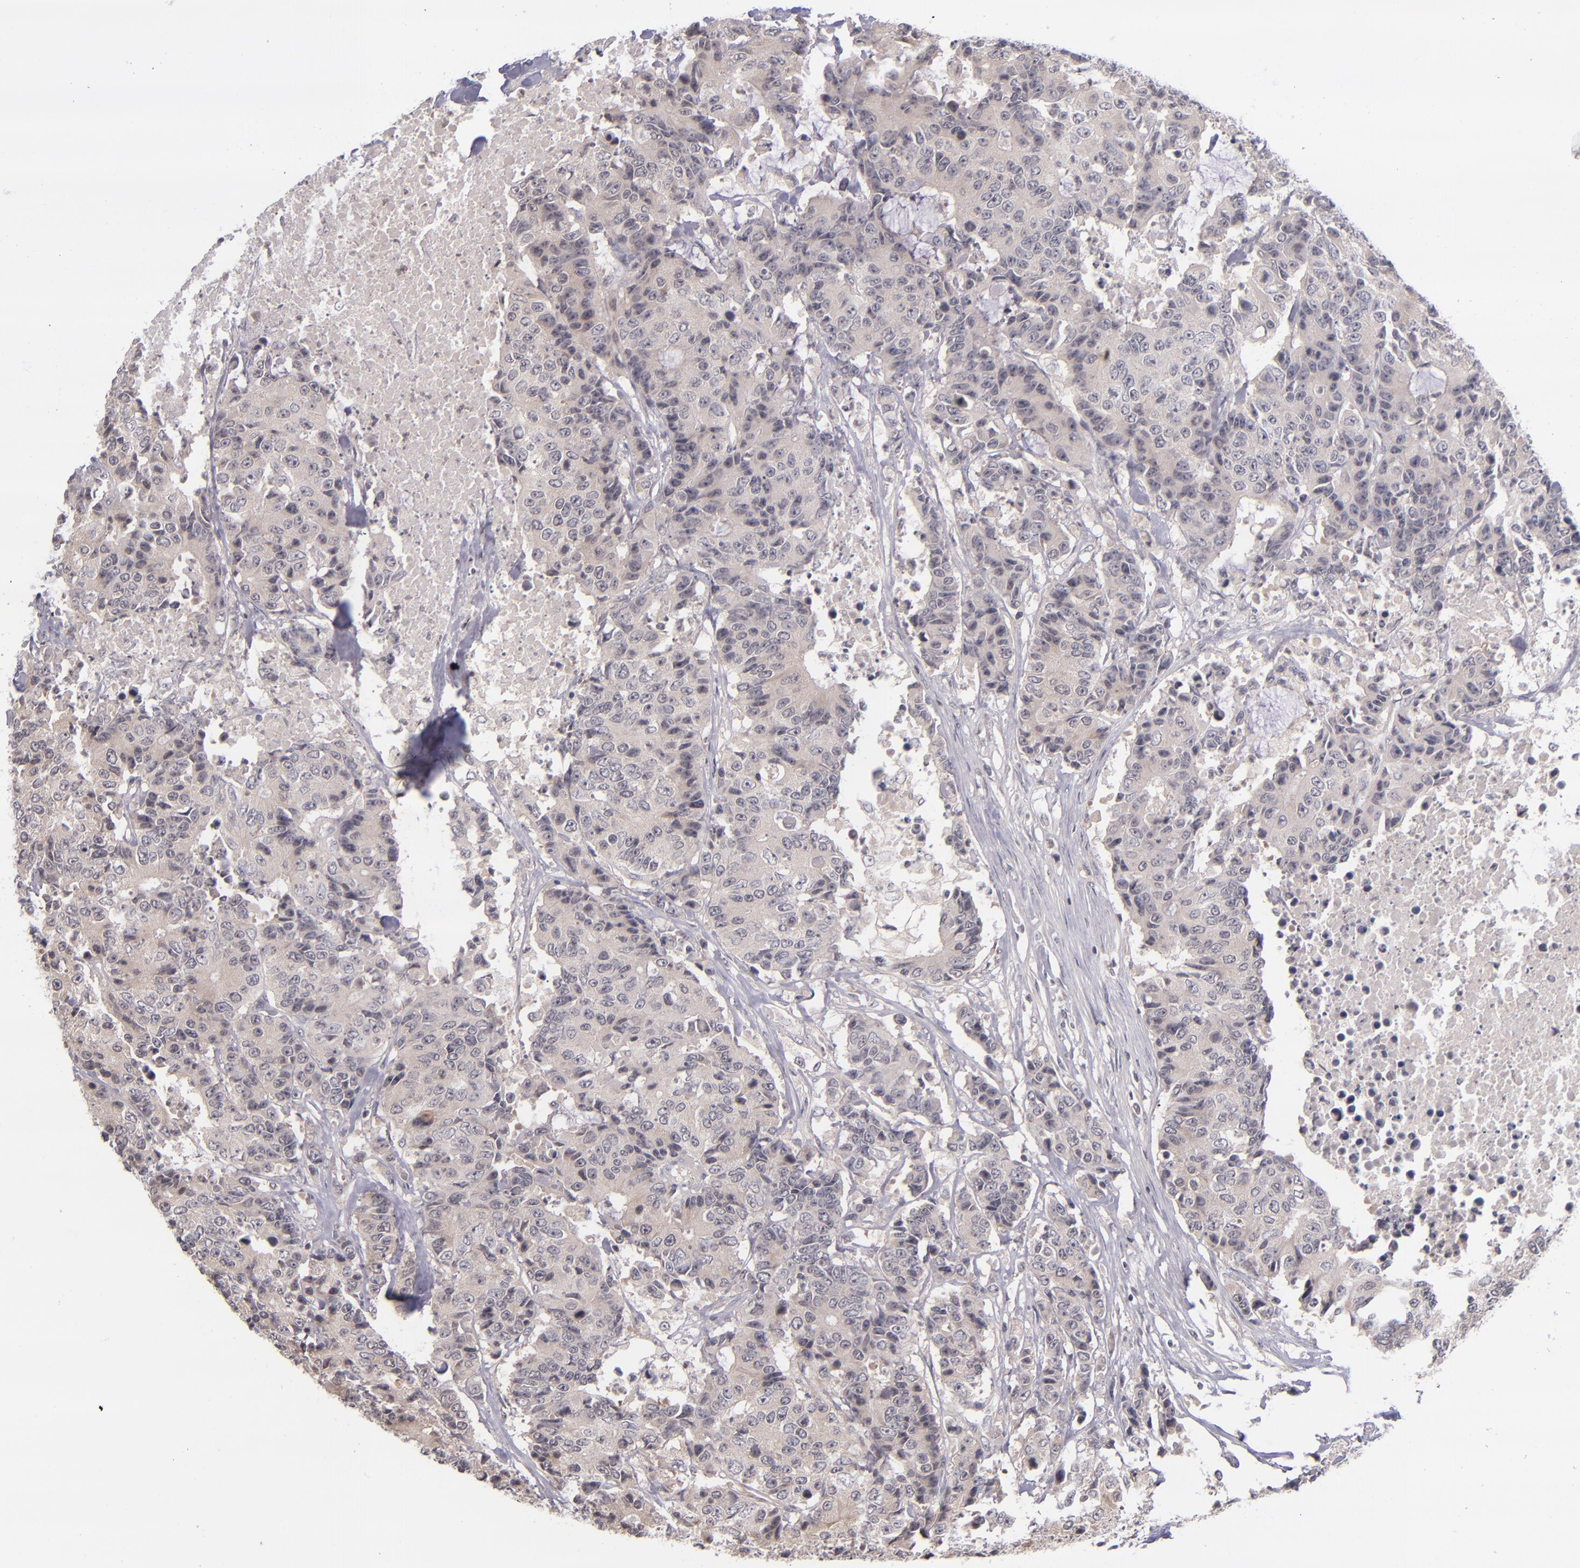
{"staining": {"intensity": "weak", "quantity": "25%-75%", "location": "cytoplasmic/membranous"}, "tissue": "colorectal cancer", "cell_type": "Tumor cells", "image_type": "cancer", "snomed": [{"axis": "morphology", "description": "Adenocarcinoma, NOS"}, {"axis": "topography", "description": "Colon"}], "caption": "Immunohistochemical staining of adenocarcinoma (colorectal) shows low levels of weak cytoplasmic/membranous positivity in approximately 25%-75% of tumor cells.", "gene": "TSC2", "patient": {"sex": "female", "age": 86}}